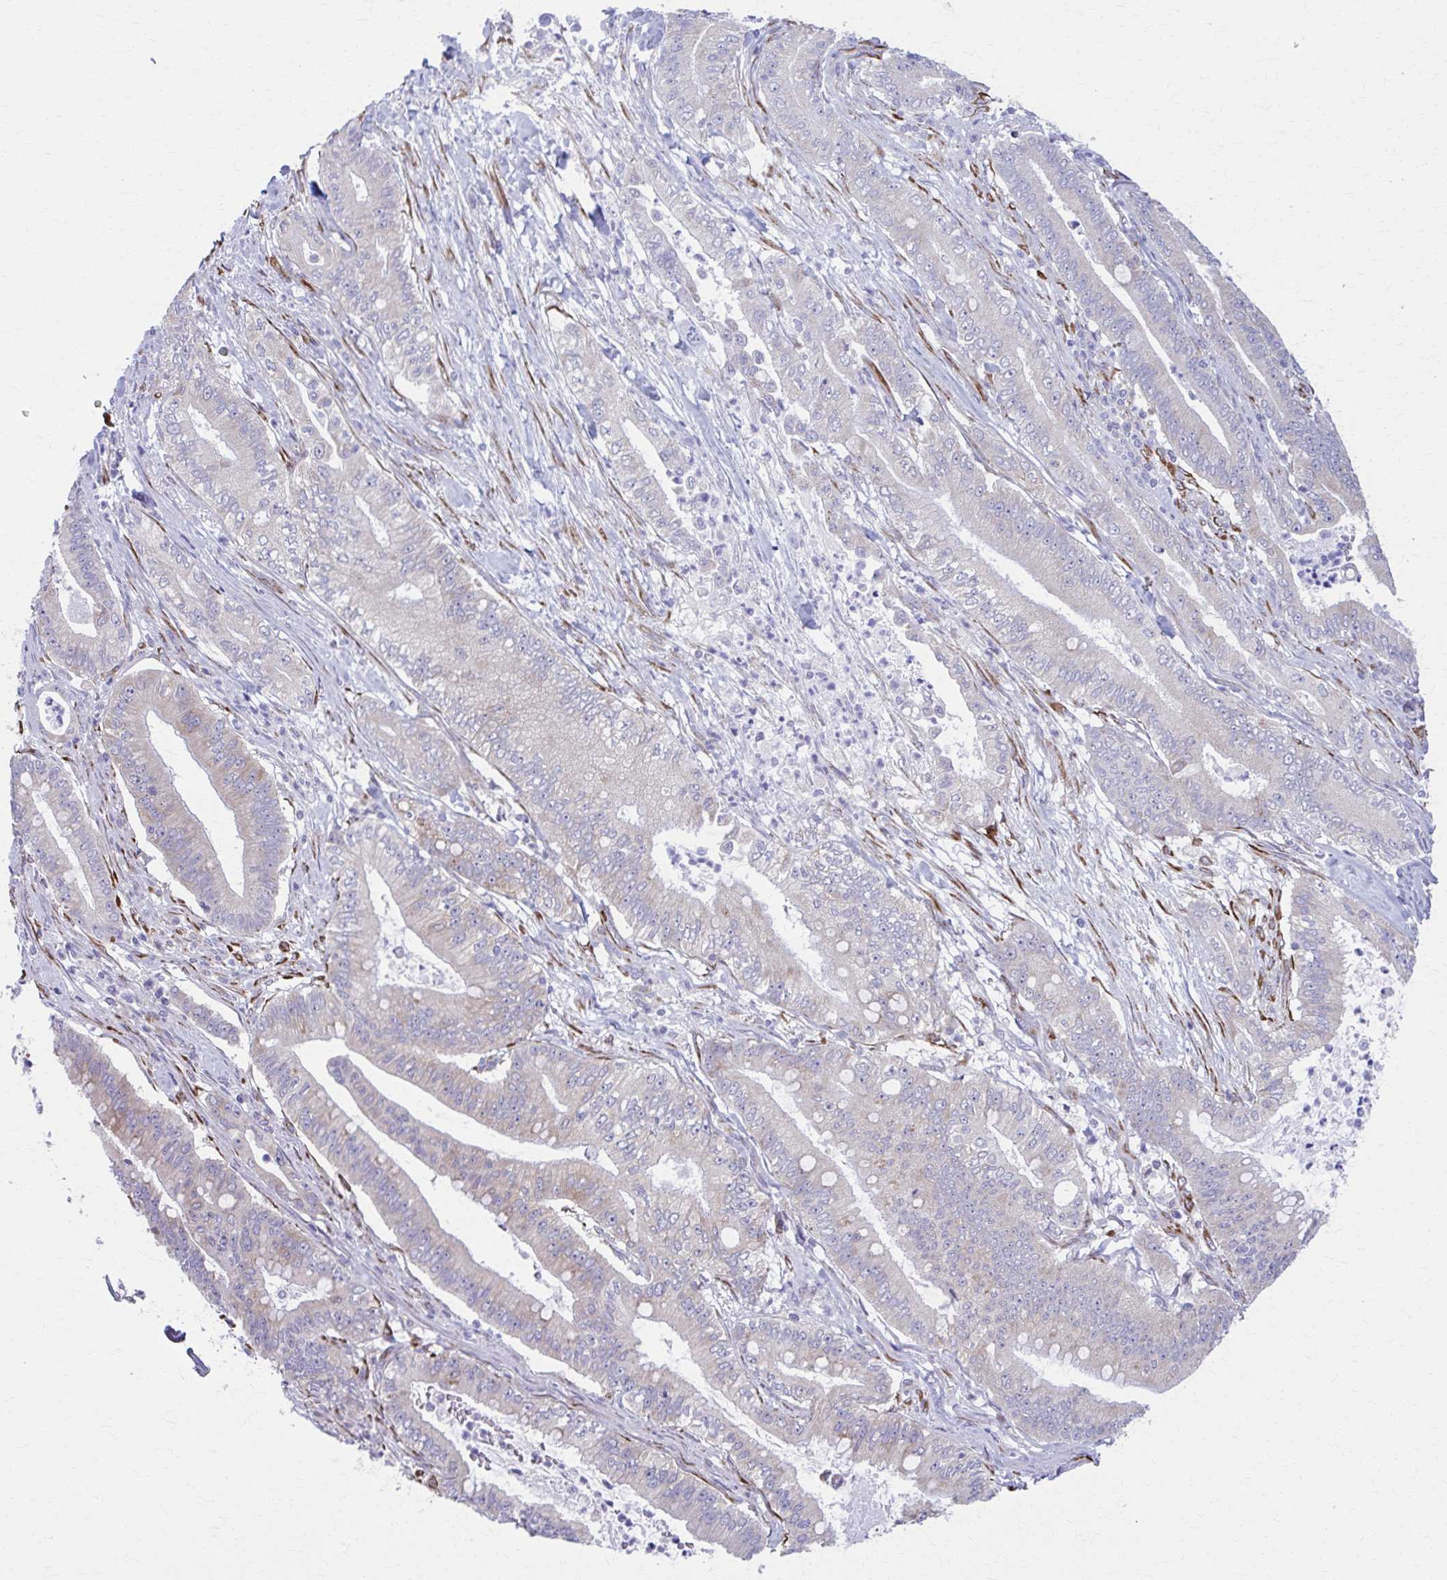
{"staining": {"intensity": "weak", "quantity": "25%-75%", "location": "cytoplasmic/membranous"}, "tissue": "pancreatic cancer", "cell_type": "Tumor cells", "image_type": "cancer", "snomed": [{"axis": "morphology", "description": "Adenocarcinoma, NOS"}, {"axis": "topography", "description": "Pancreas"}], "caption": "Immunohistochemistry of human adenocarcinoma (pancreatic) reveals low levels of weak cytoplasmic/membranous staining in about 25%-75% of tumor cells. (DAB (3,3'-diaminobenzidine) IHC with brightfield microscopy, high magnification).", "gene": "SPATS2L", "patient": {"sex": "male", "age": 71}}